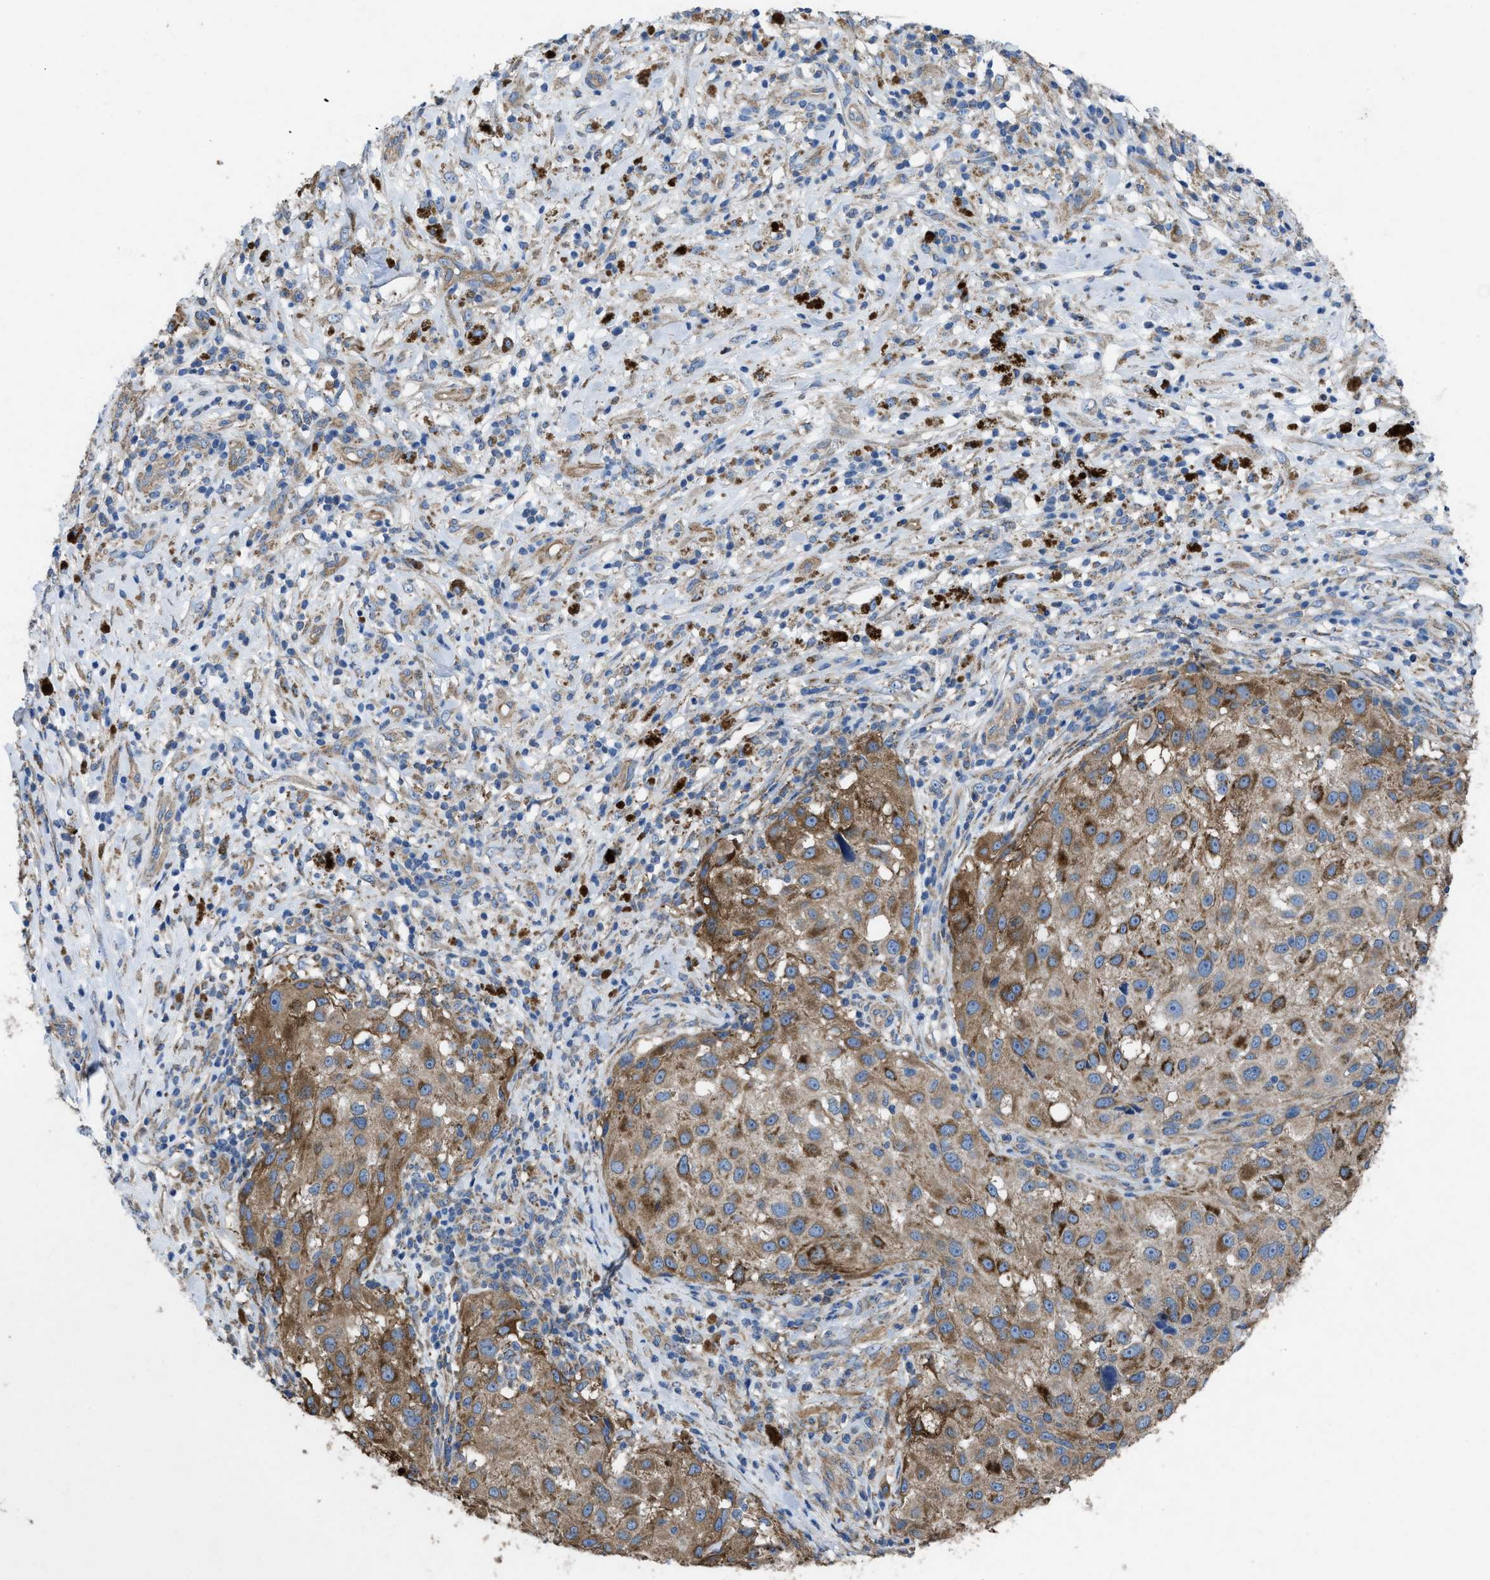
{"staining": {"intensity": "moderate", "quantity": ">75%", "location": "cytoplasmic/membranous"}, "tissue": "melanoma", "cell_type": "Tumor cells", "image_type": "cancer", "snomed": [{"axis": "morphology", "description": "Necrosis, NOS"}, {"axis": "morphology", "description": "Malignant melanoma, NOS"}, {"axis": "topography", "description": "Skin"}], "caption": "Moderate cytoplasmic/membranous protein positivity is present in approximately >75% of tumor cells in melanoma.", "gene": "DOLPP1", "patient": {"sex": "female", "age": 87}}